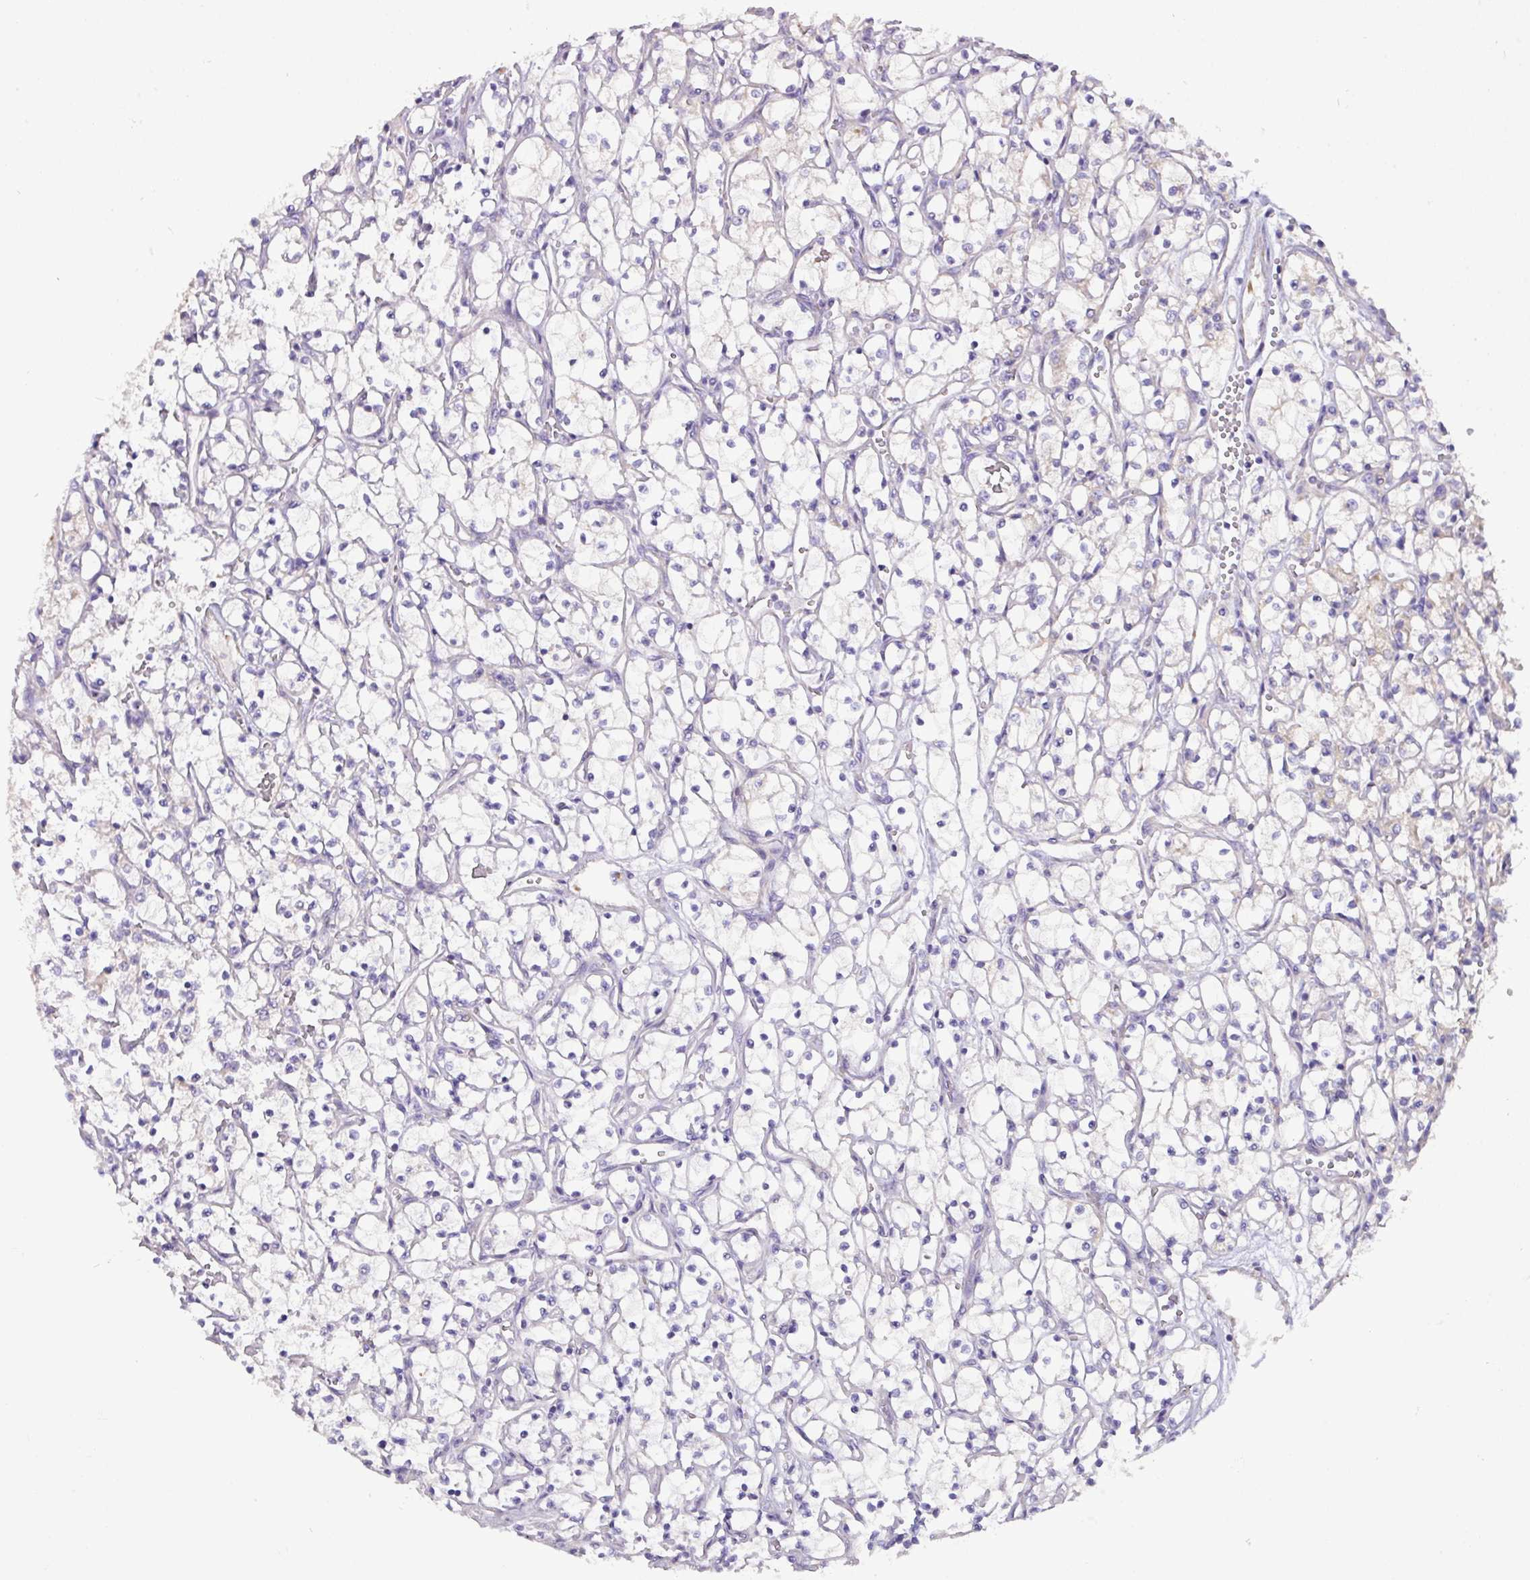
{"staining": {"intensity": "negative", "quantity": "none", "location": "none"}, "tissue": "renal cancer", "cell_type": "Tumor cells", "image_type": "cancer", "snomed": [{"axis": "morphology", "description": "Adenocarcinoma, NOS"}, {"axis": "topography", "description": "Kidney"}], "caption": "IHC of human renal cancer (adenocarcinoma) displays no expression in tumor cells.", "gene": "MRRF", "patient": {"sex": "female", "age": 69}}